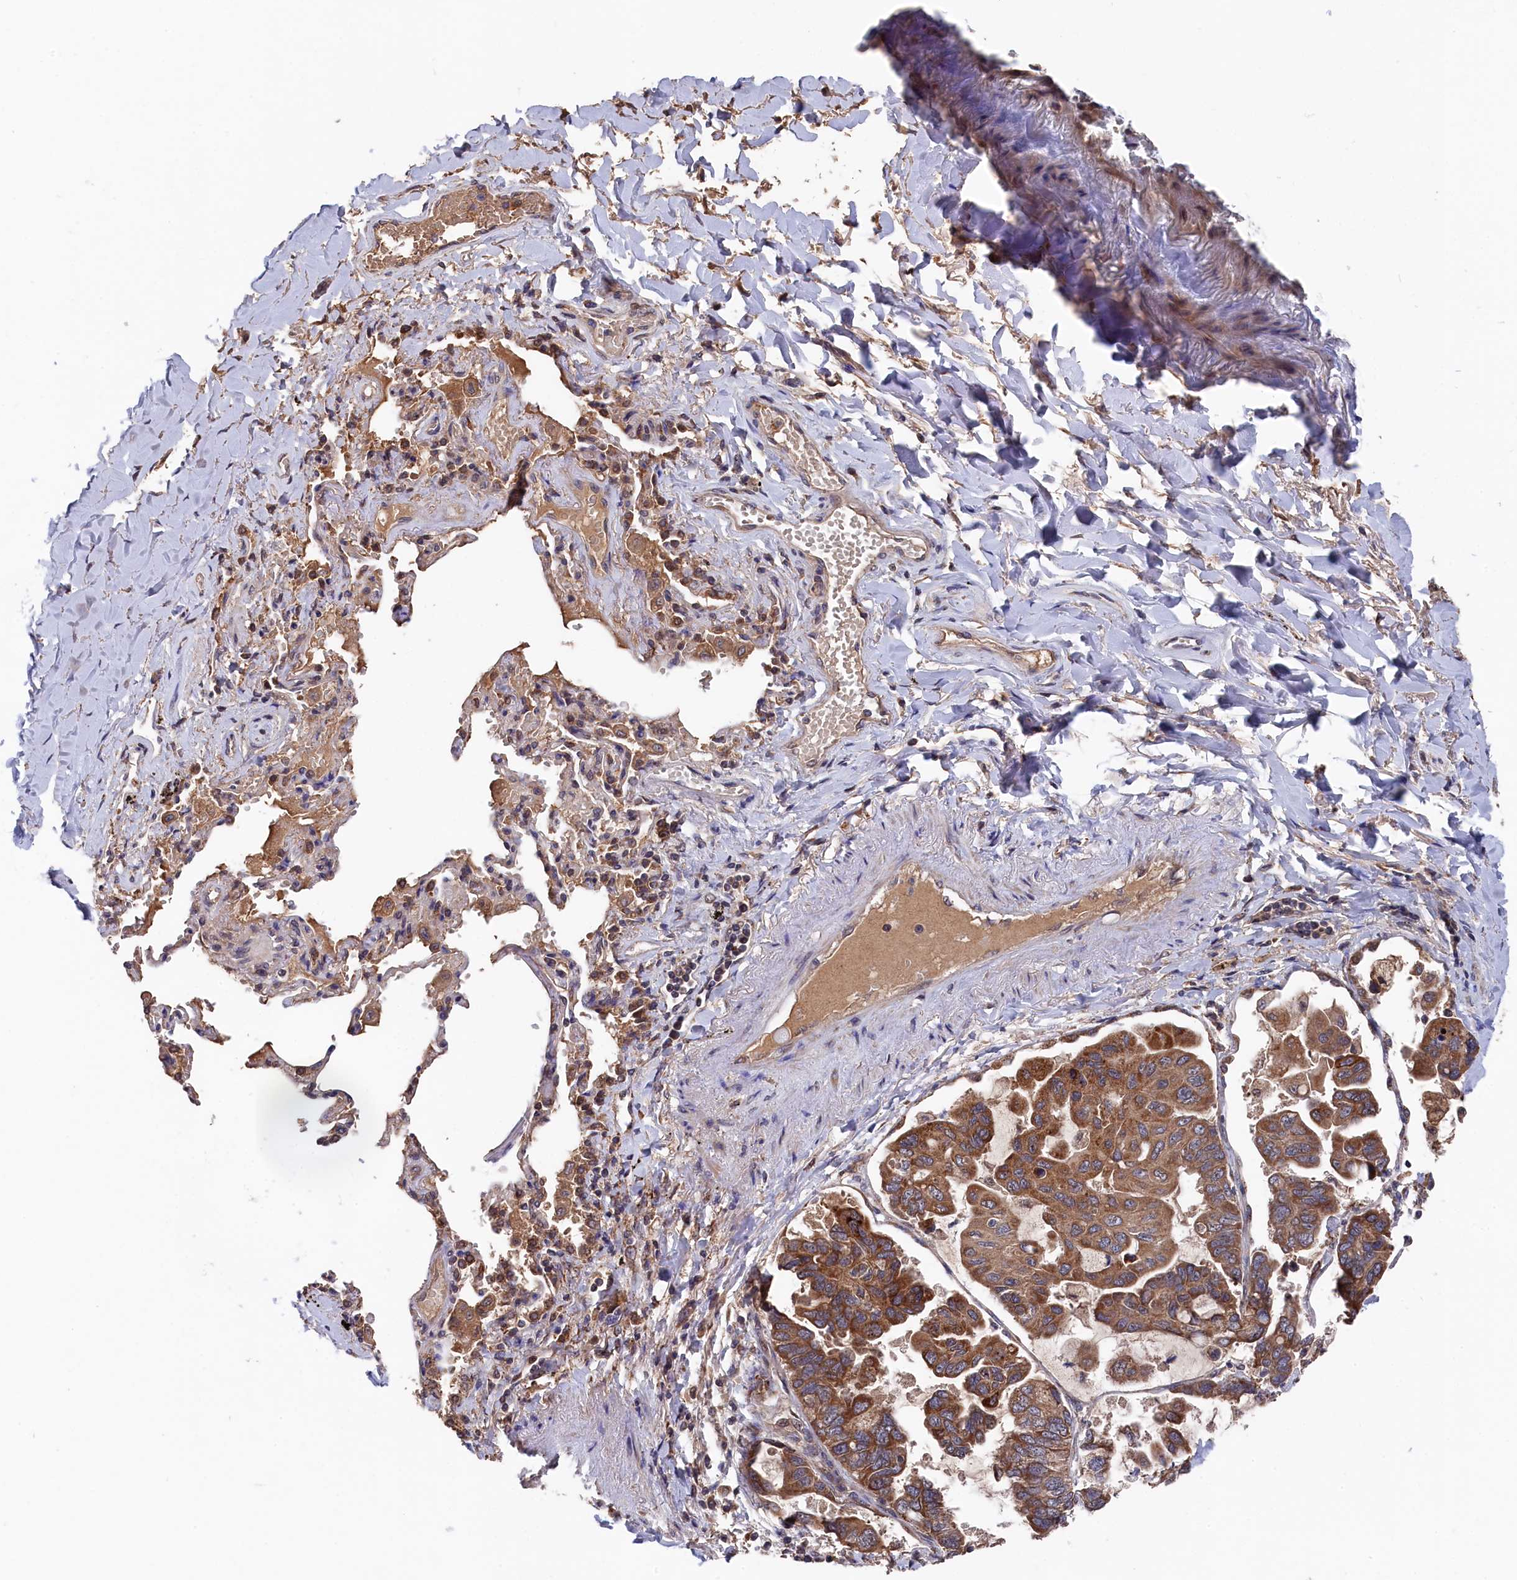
{"staining": {"intensity": "moderate", "quantity": ">75%", "location": "cytoplasmic/membranous"}, "tissue": "lung cancer", "cell_type": "Tumor cells", "image_type": "cancer", "snomed": [{"axis": "morphology", "description": "Adenocarcinoma, NOS"}, {"axis": "topography", "description": "Lung"}], "caption": "IHC (DAB (3,3'-diaminobenzidine)) staining of lung adenocarcinoma exhibits moderate cytoplasmic/membranous protein staining in about >75% of tumor cells. (DAB IHC, brown staining for protein, blue staining for nuclei).", "gene": "SLC12A4", "patient": {"sex": "male", "age": 64}}